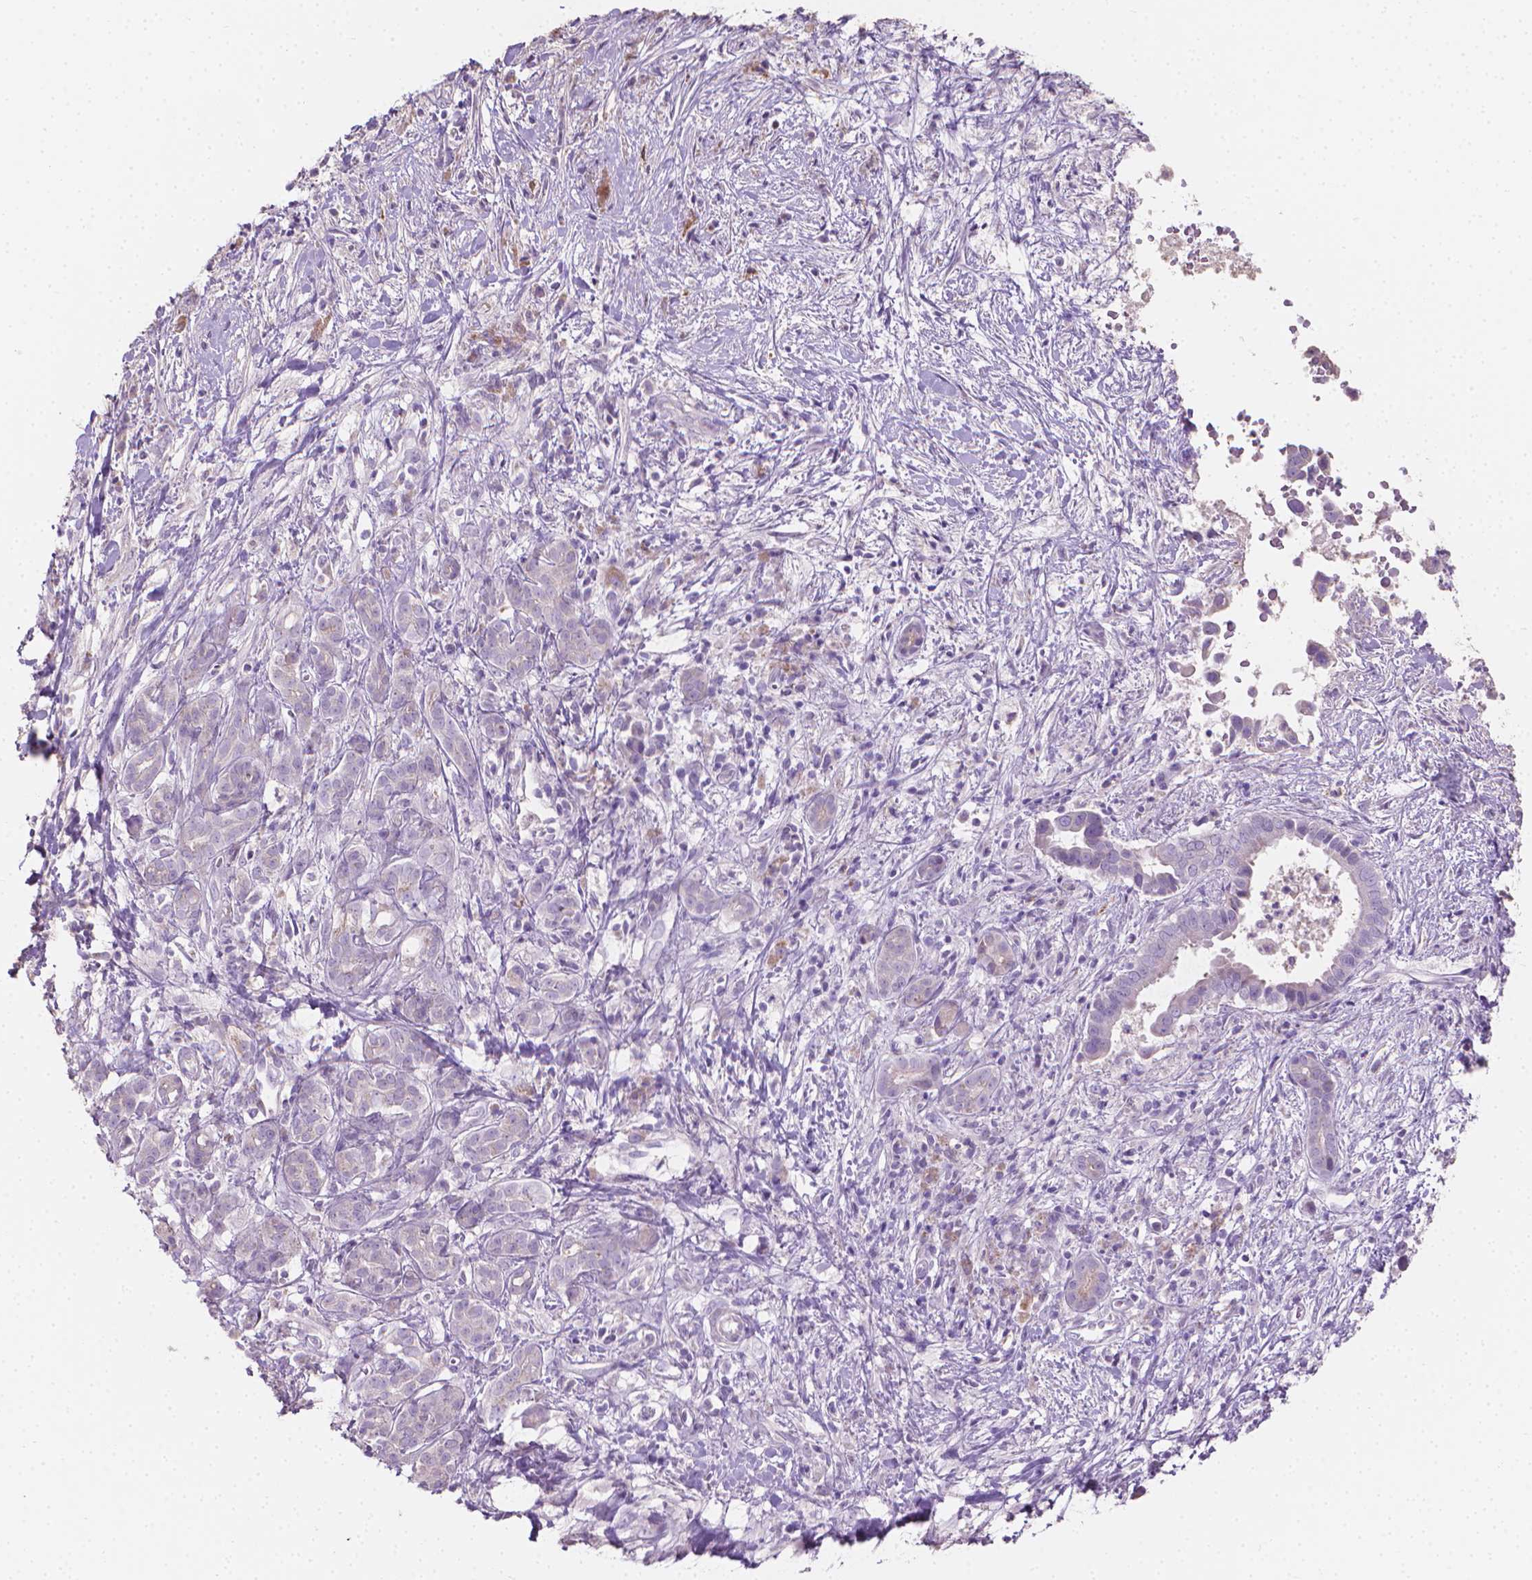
{"staining": {"intensity": "negative", "quantity": "none", "location": "none"}, "tissue": "pancreatic cancer", "cell_type": "Tumor cells", "image_type": "cancer", "snomed": [{"axis": "morphology", "description": "Adenocarcinoma, NOS"}, {"axis": "topography", "description": "Pancreas"}], "caption": "Micrograph shows no protein staining in tumor cells of pancreatic cancer tissue.", "gene": "CABCOCO1", "patient": {"sex": "male", "age": 61}}